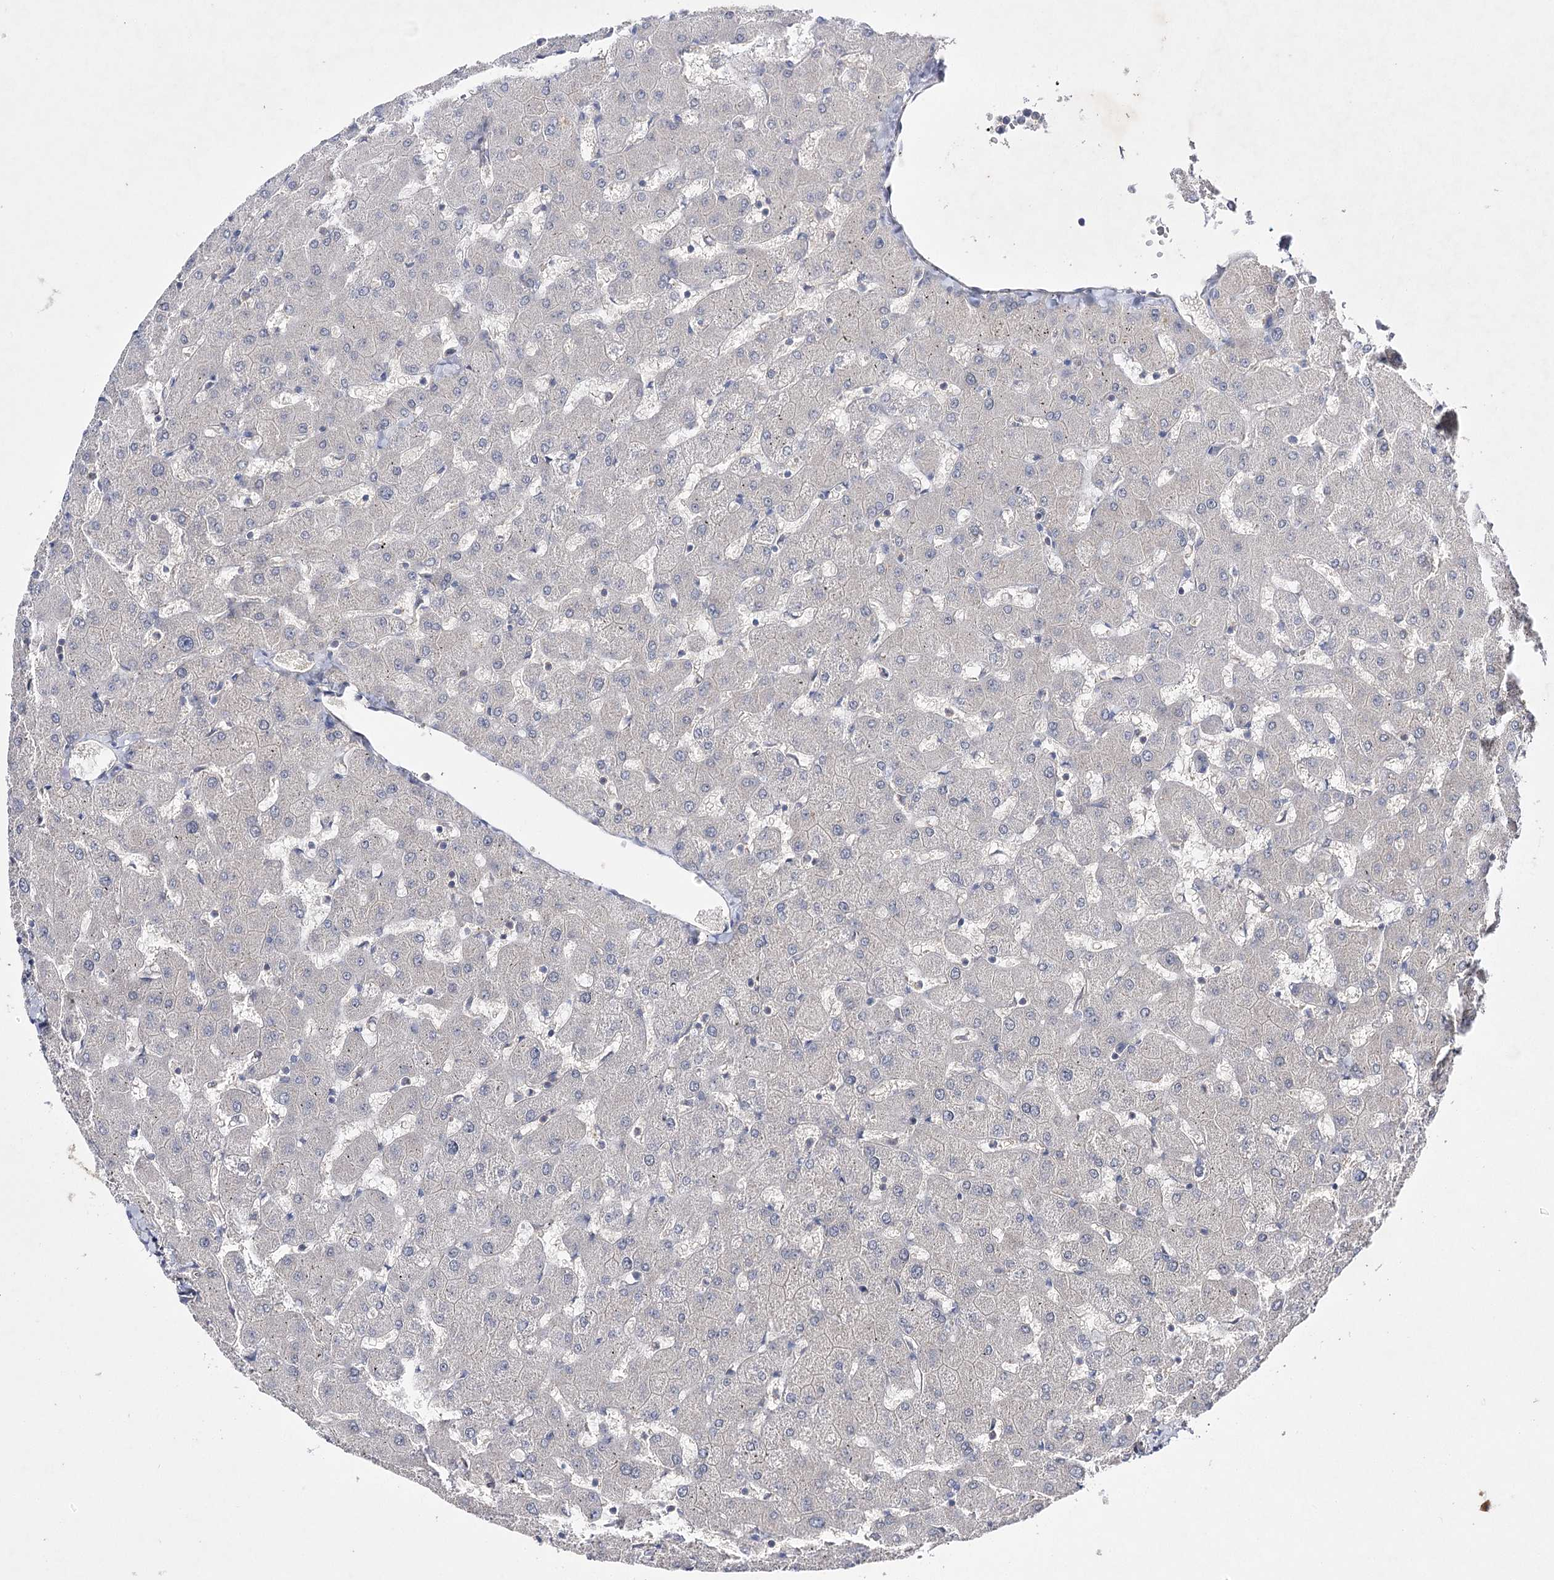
{"staining": {"intensity": "negative", "quantity": "none", "location": "none"}, "tissue": "liver", "cell_type": "Cholangiocytes", "image_type": "normal", "snomed": [{"axis": "morphology", "description": "Normal tissue, NOS"}, {"axis": "topography", "description": "Liver"}], "caption": "High power microscopy histopathology image of an IHC micrograph of normal liver, revealing no significant positivity in cholangiocytes.", "gene": "BCR", "patient": {"sex": "female", "age": 63}}